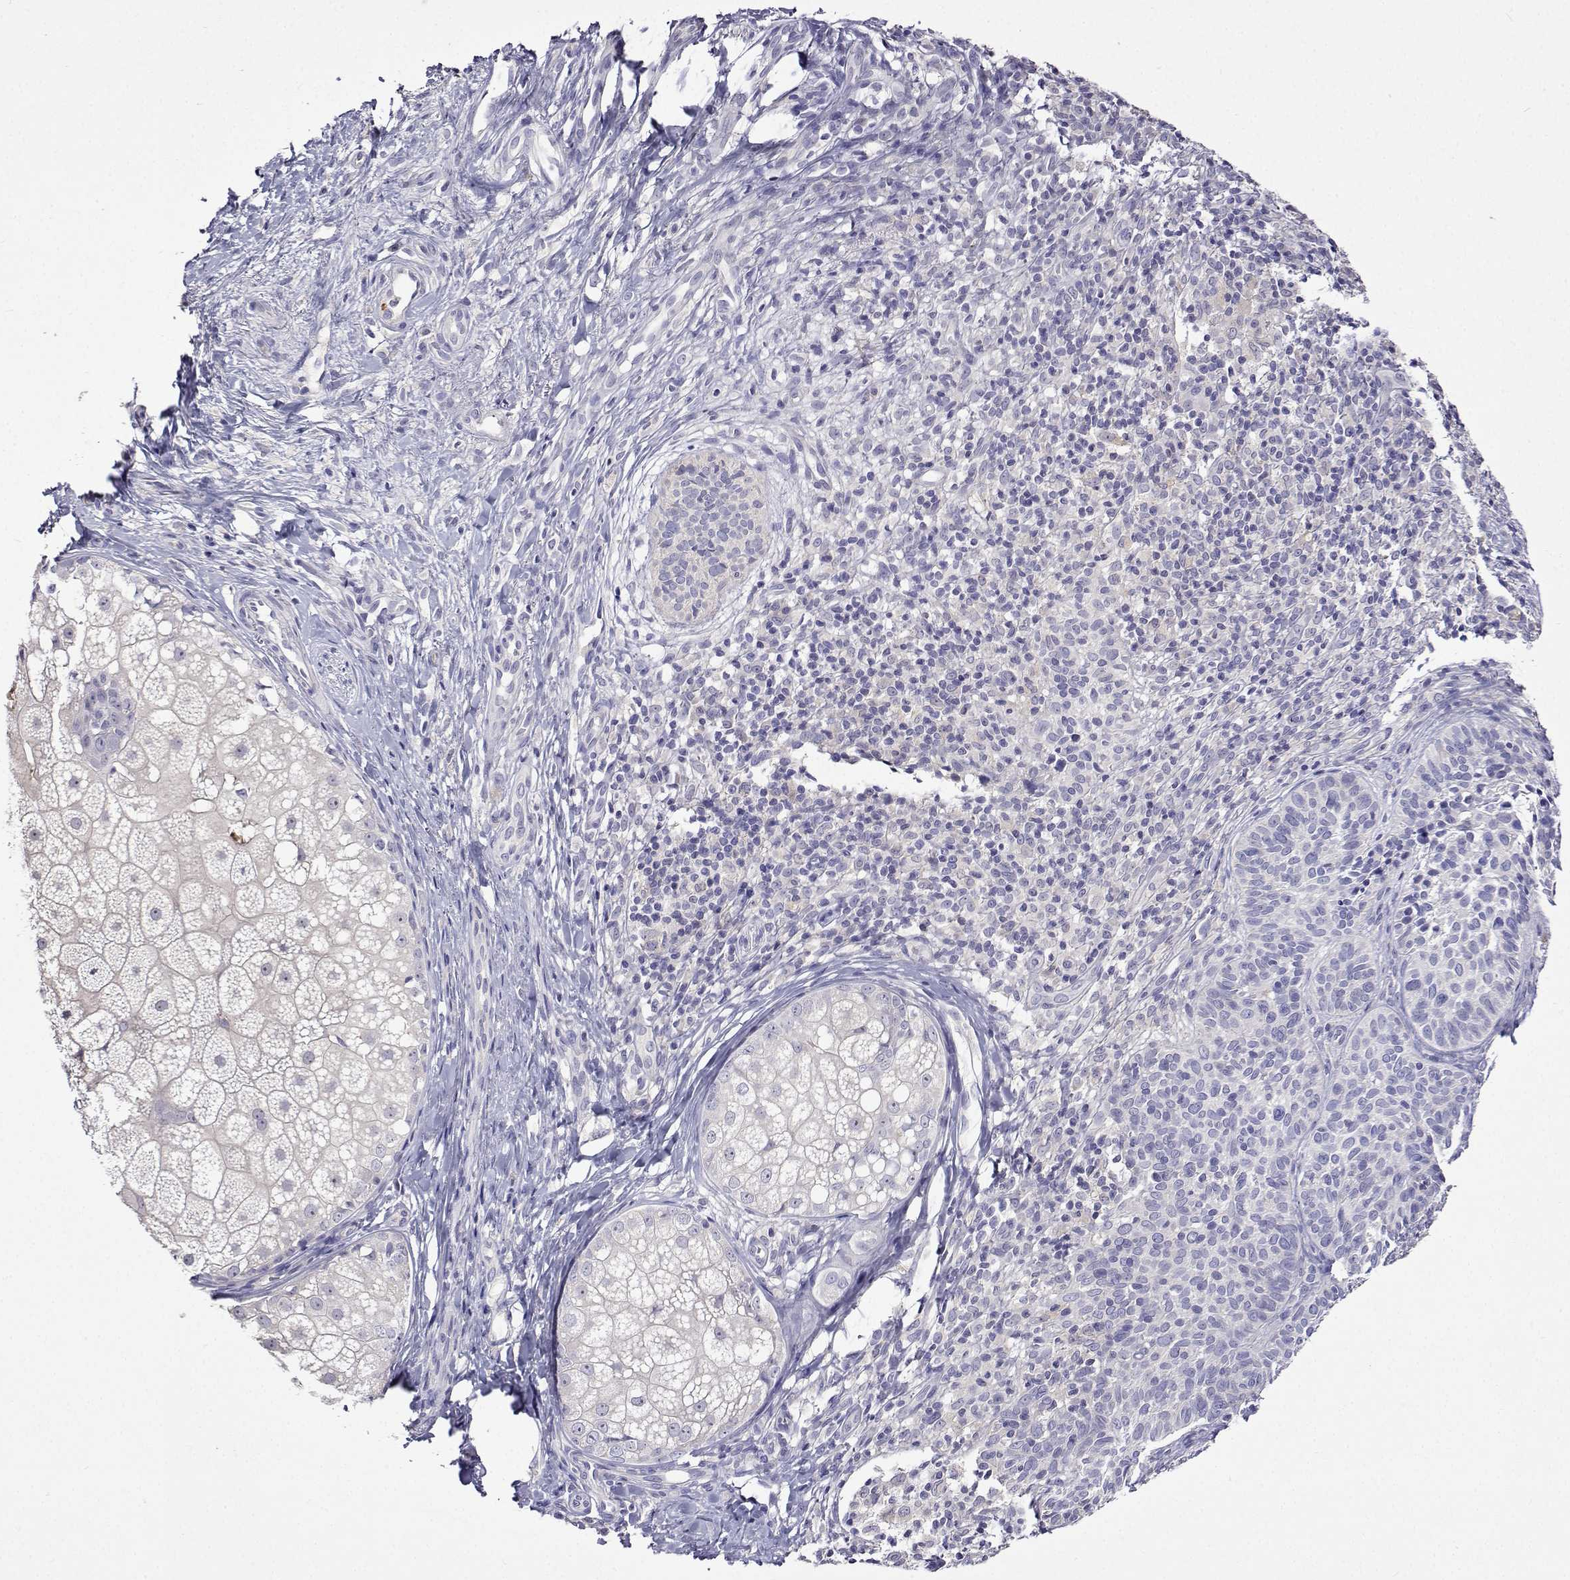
{"staining": {"intensity": "negative", "quantity": "none", "location": "none"}, "tissue": "skin cancer", "cell_type": "Tumor cells", "image_type": "cancer", "snomed": [{"axis": "morphology", "description": "Basal cell carcinoma"}, {"axis": "topography", "description": "Skin"}], "caption": "Immunohistochemistry of skin cancer reveals no staining in tumor cells.", "gene": "SULT2A1", "patient": {"sex": "male", "age": 57}}